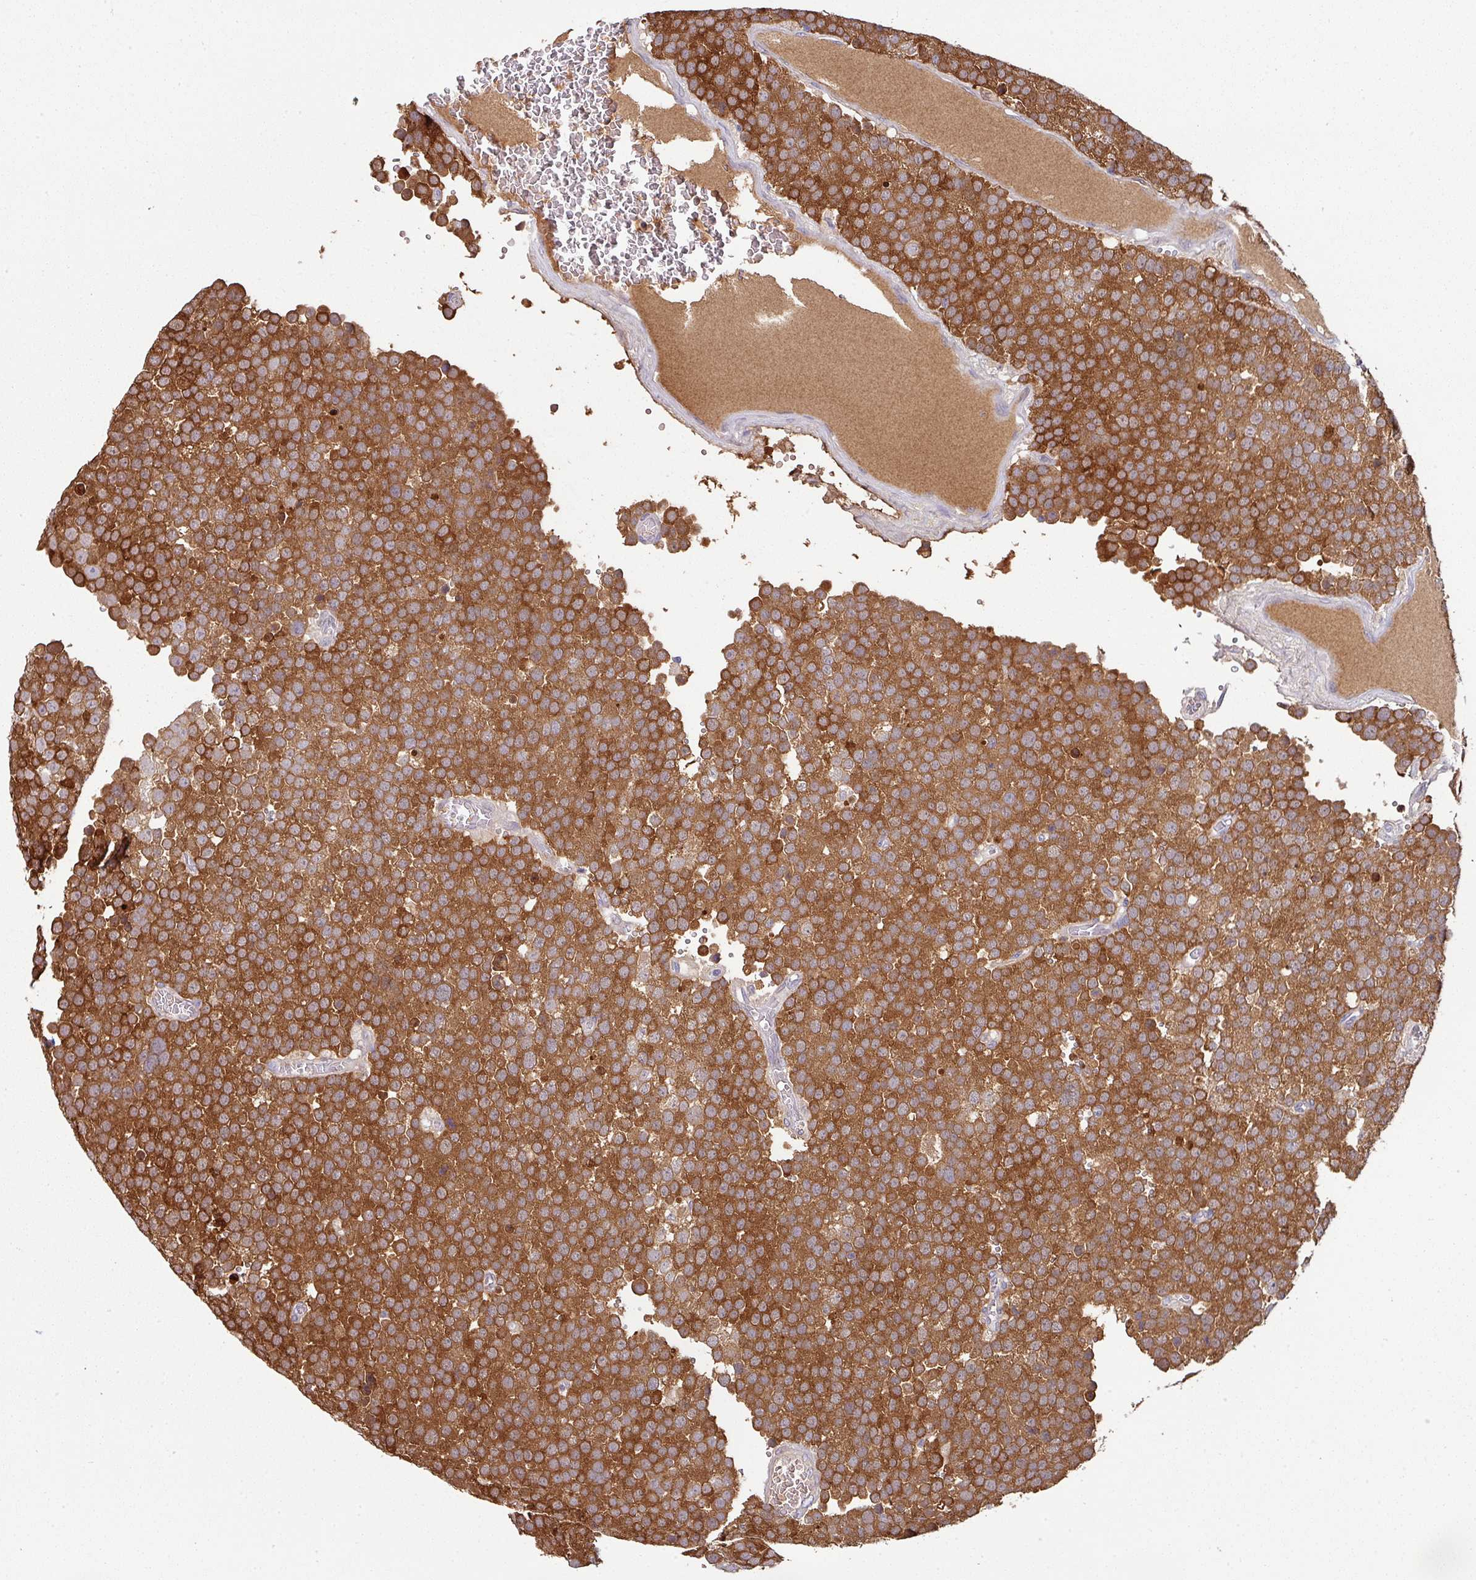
{"staining": {"intensity": "moderate", "quantity": ">75%", "location": "cytoplasmic/membranous"}, "tissue": "testis cancer", "cell_type": "Tumor cells", "image_type": "cancer", "snomed": [{"axis": "morphology", "description": "Normal tissue, NOS"}, {"axis": "morphology", "description": "Seminoma, NOS"}, {"axis": "topography", "description": "Testis"}], "caption": "Testis seminoma stained for a protein displays moderate cytoplasmic/membranous positivity in tumor cells.", "gene": "SLAMF6", "patient": {"sex": "male", "age": 71}}